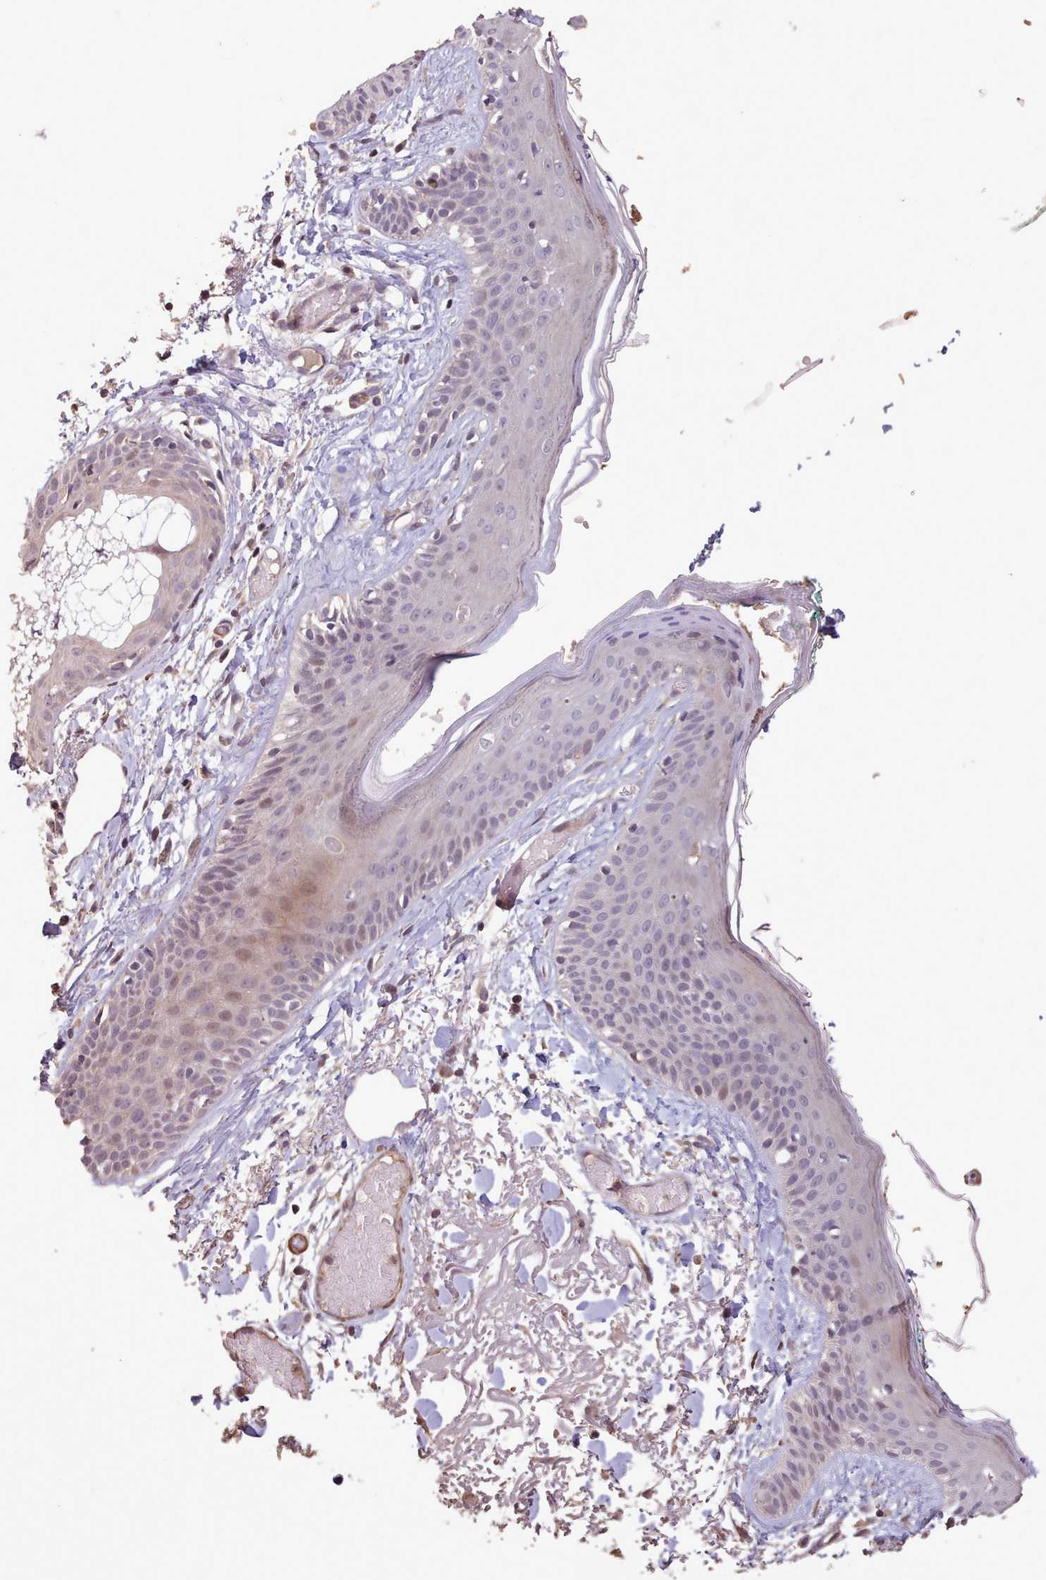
{"staining": {"intensity": "negative", "quantity": "none", "location": "none"}, "tissue": "skin", "cell_type": "Fibroblasts", "image_type": "normal", "snomed": [{"axis": "morphology", "description": "Normal tissue, NOS"}, {"axis": "topography", "description": "Skin"}], "caption": "DAB immunohistochemical staining of unremarkable skin displays no significant expression in fibroblasts.", "gene": "NLRC4", "patient": {"sex": "male", "age": 79}}